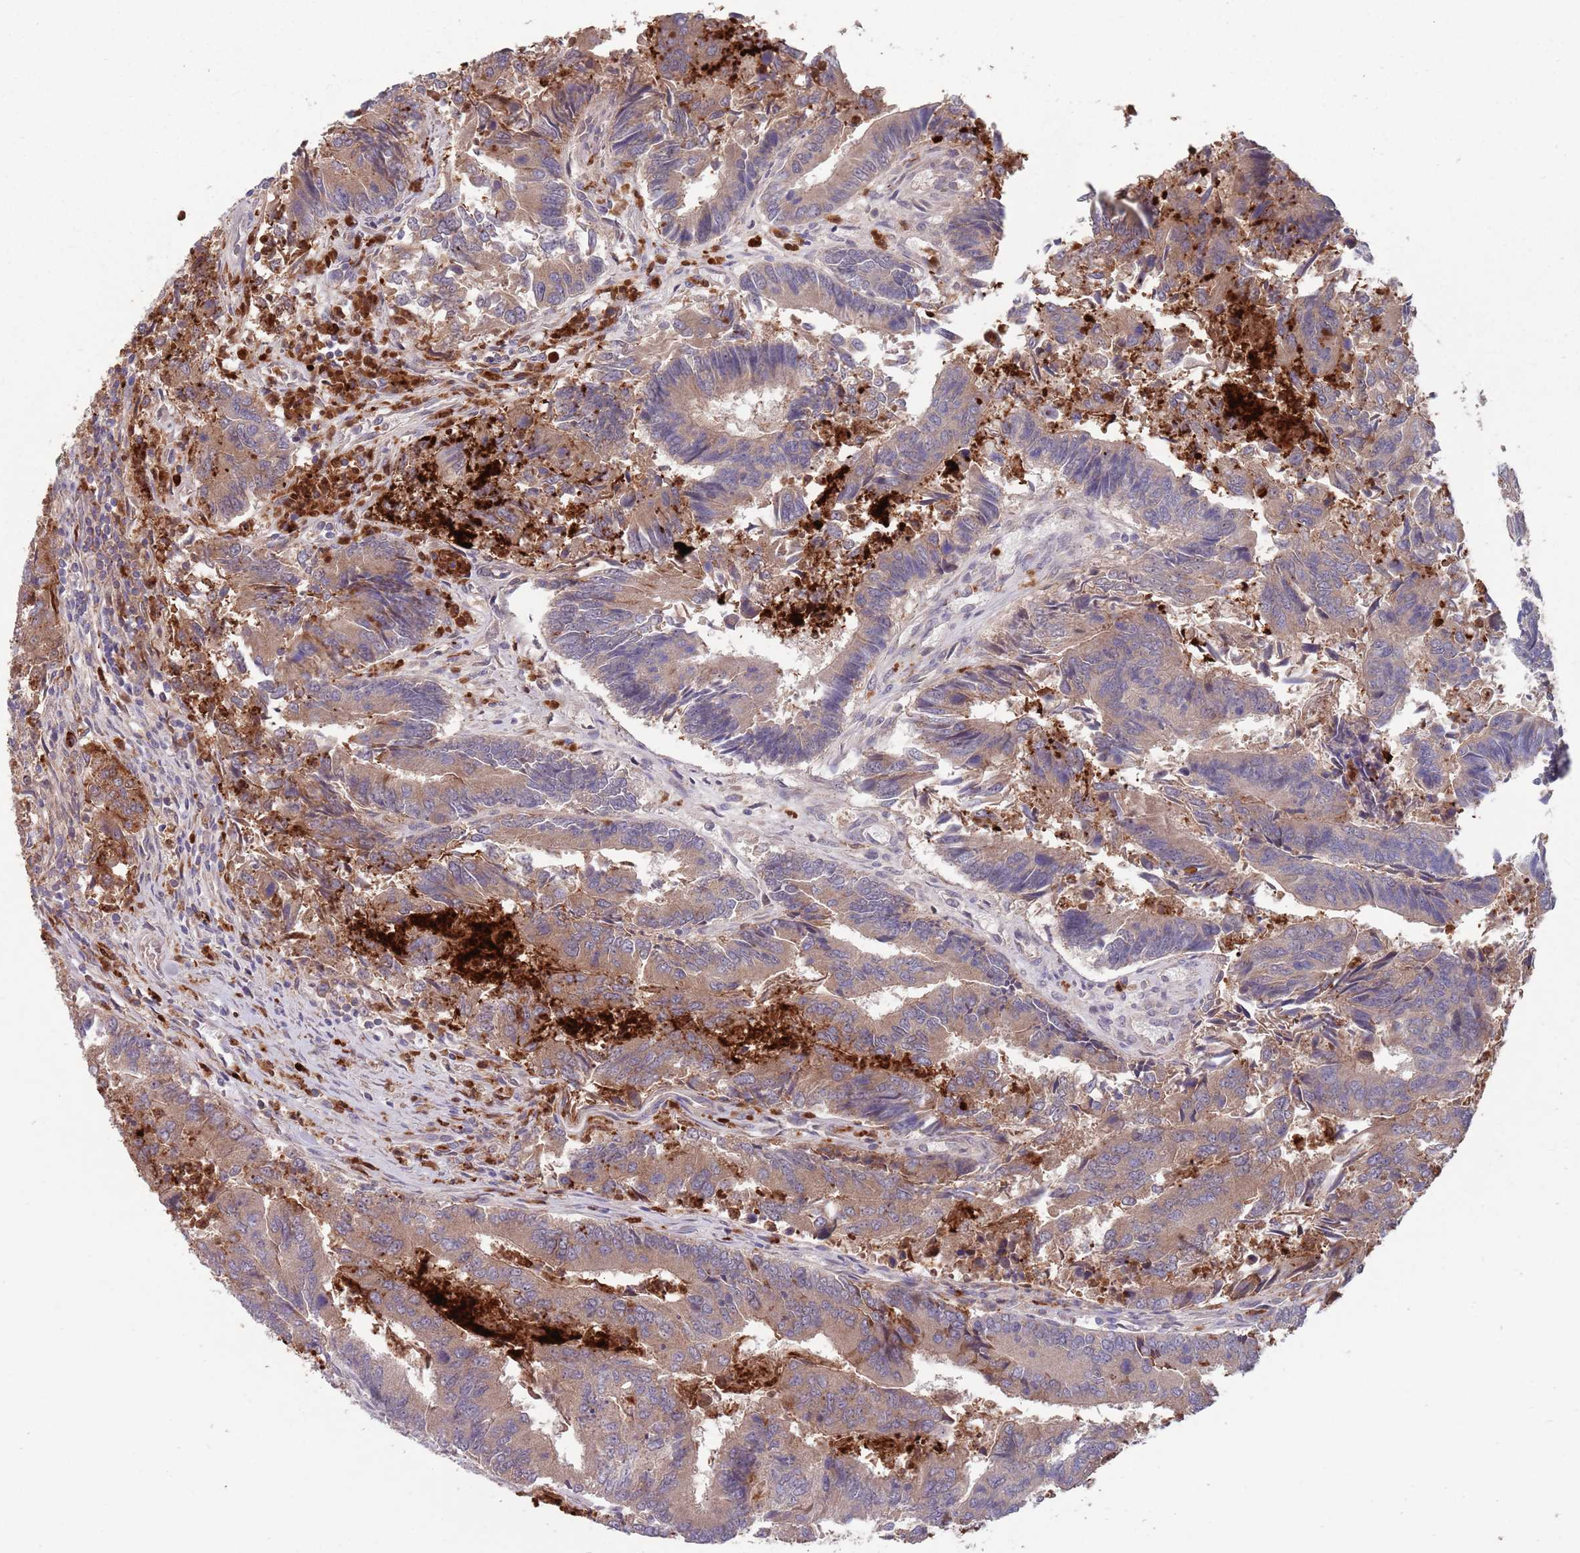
{"staining": {"intensity": "weak", "quantity": ">75%", "location": "cytoplasmic/membranous"}, "tissue": "colorectal cancer", "cell_type": "Tumor cells", "image_type": "cancer", "snomed": [{"axis": "morphology", "description": "Adenocarcinoma, NOS"}, {"axis": "topography", "description": "Colon"}], "caption": "Adenocarcinoma (colorectal) was stained to show a protein in brown. There is low levels of weak cytoplasmic/membranous expression in about >75% of tumor cells. The staining was performed using DAB (3,3'-diaminobenzidine), with brown indicating positive protein expression. Nuclei are stained blue with hematoxylin.", "gene": "TYW1", "patient": {"sex": "female", "age": 67}}